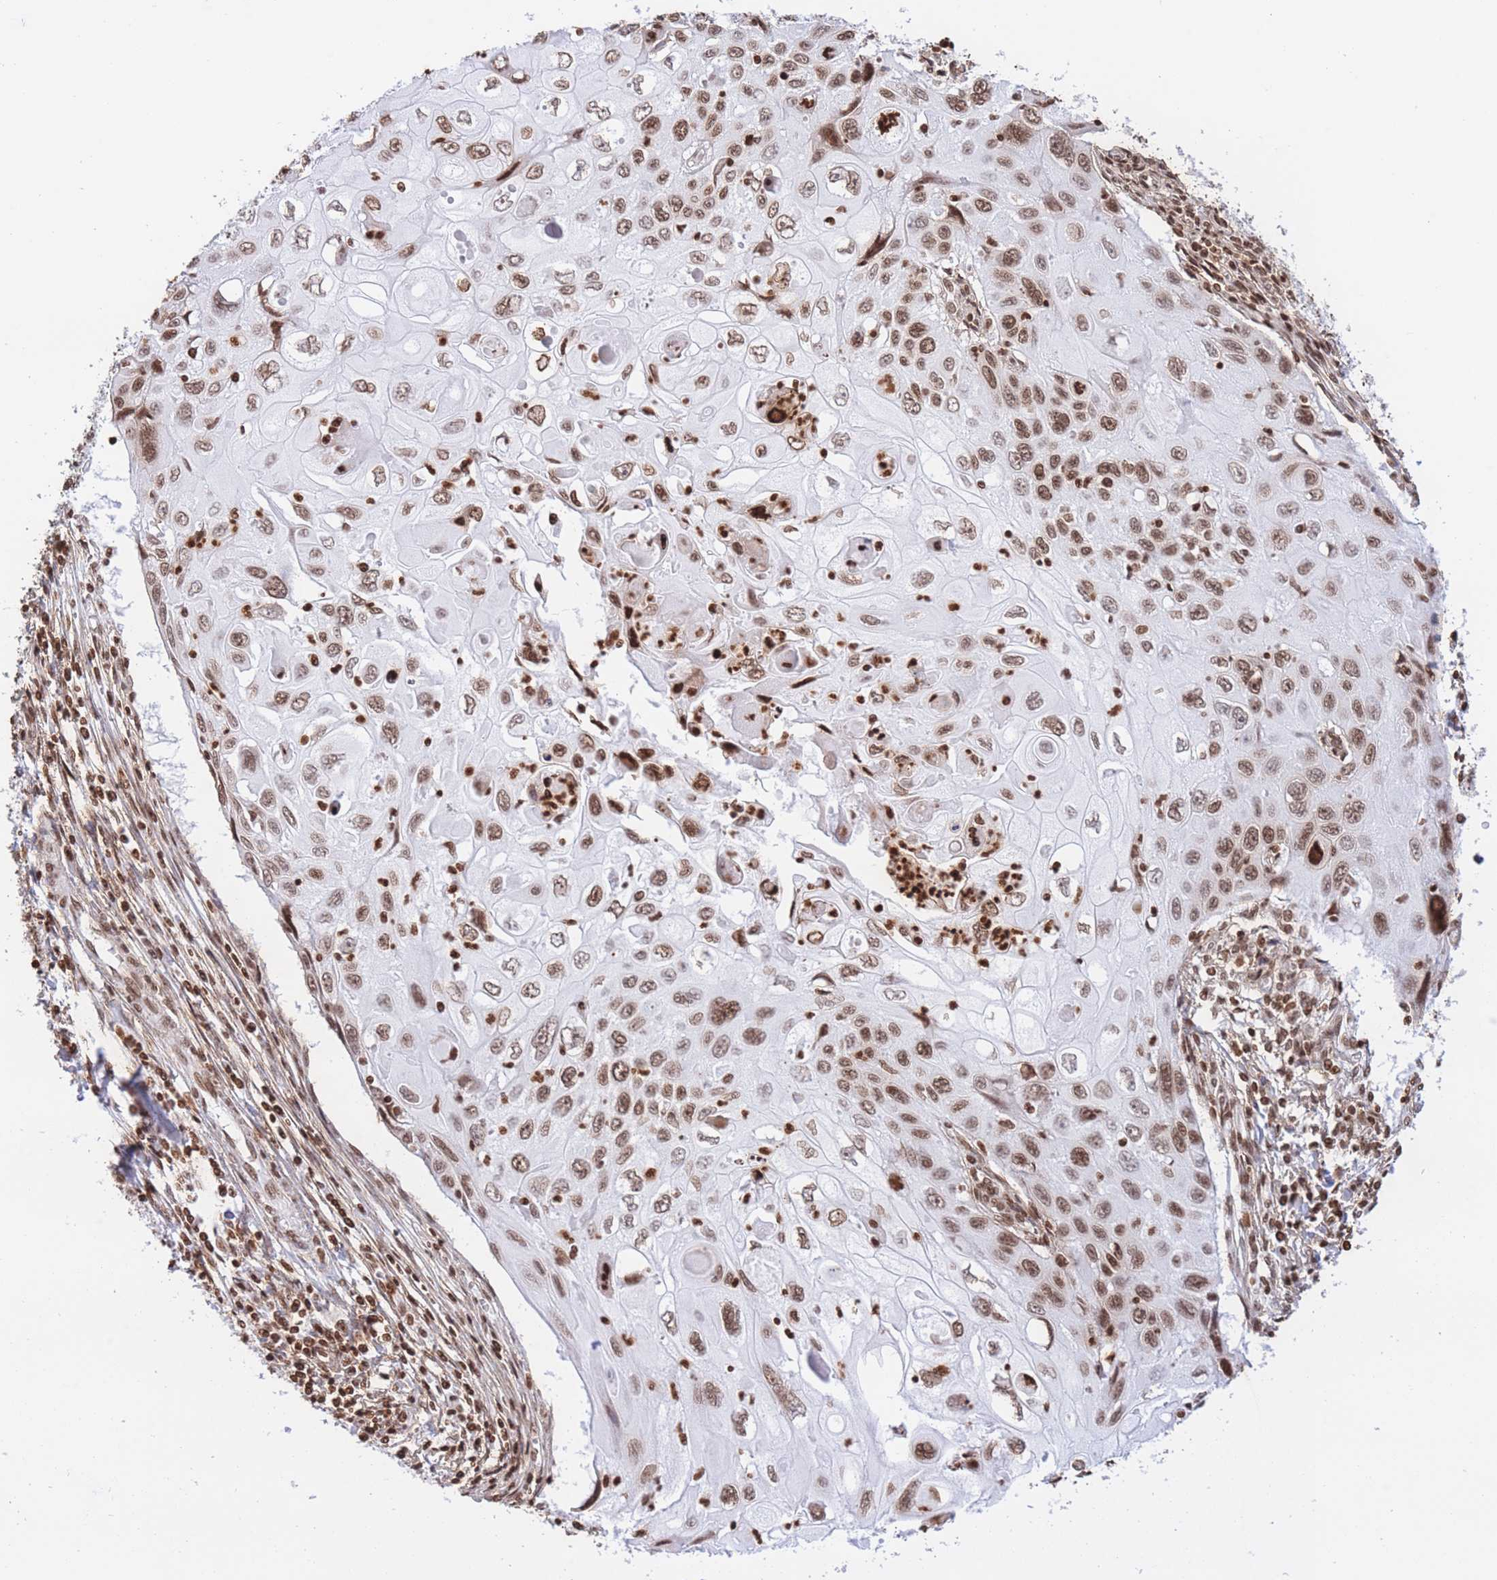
{"staining": {"intensity": "moderate", "quantity": ">75%", "location": "nuclear"}, "tissue": "cervical cancer", "cell_type": "Tumor cells", "image_type": "cancer", "snomed": [{"axis": "morphology", "description": "Squamous cell carcinoma, NOS"}, {"axis": "topography", "description": "Cervix"}], "caption": "Squamous cell carcinoma (cervical) stained with immunohistochemistry reveals moderate nuclear positivity in approximately >75% of tumor cells. (Stains: DAB in brown, nuclei in blue, Microscopy: brightfield microscopy at high magnification).", "gene": "H2BC11", "patient": {"sex": "female", "age": 70}}